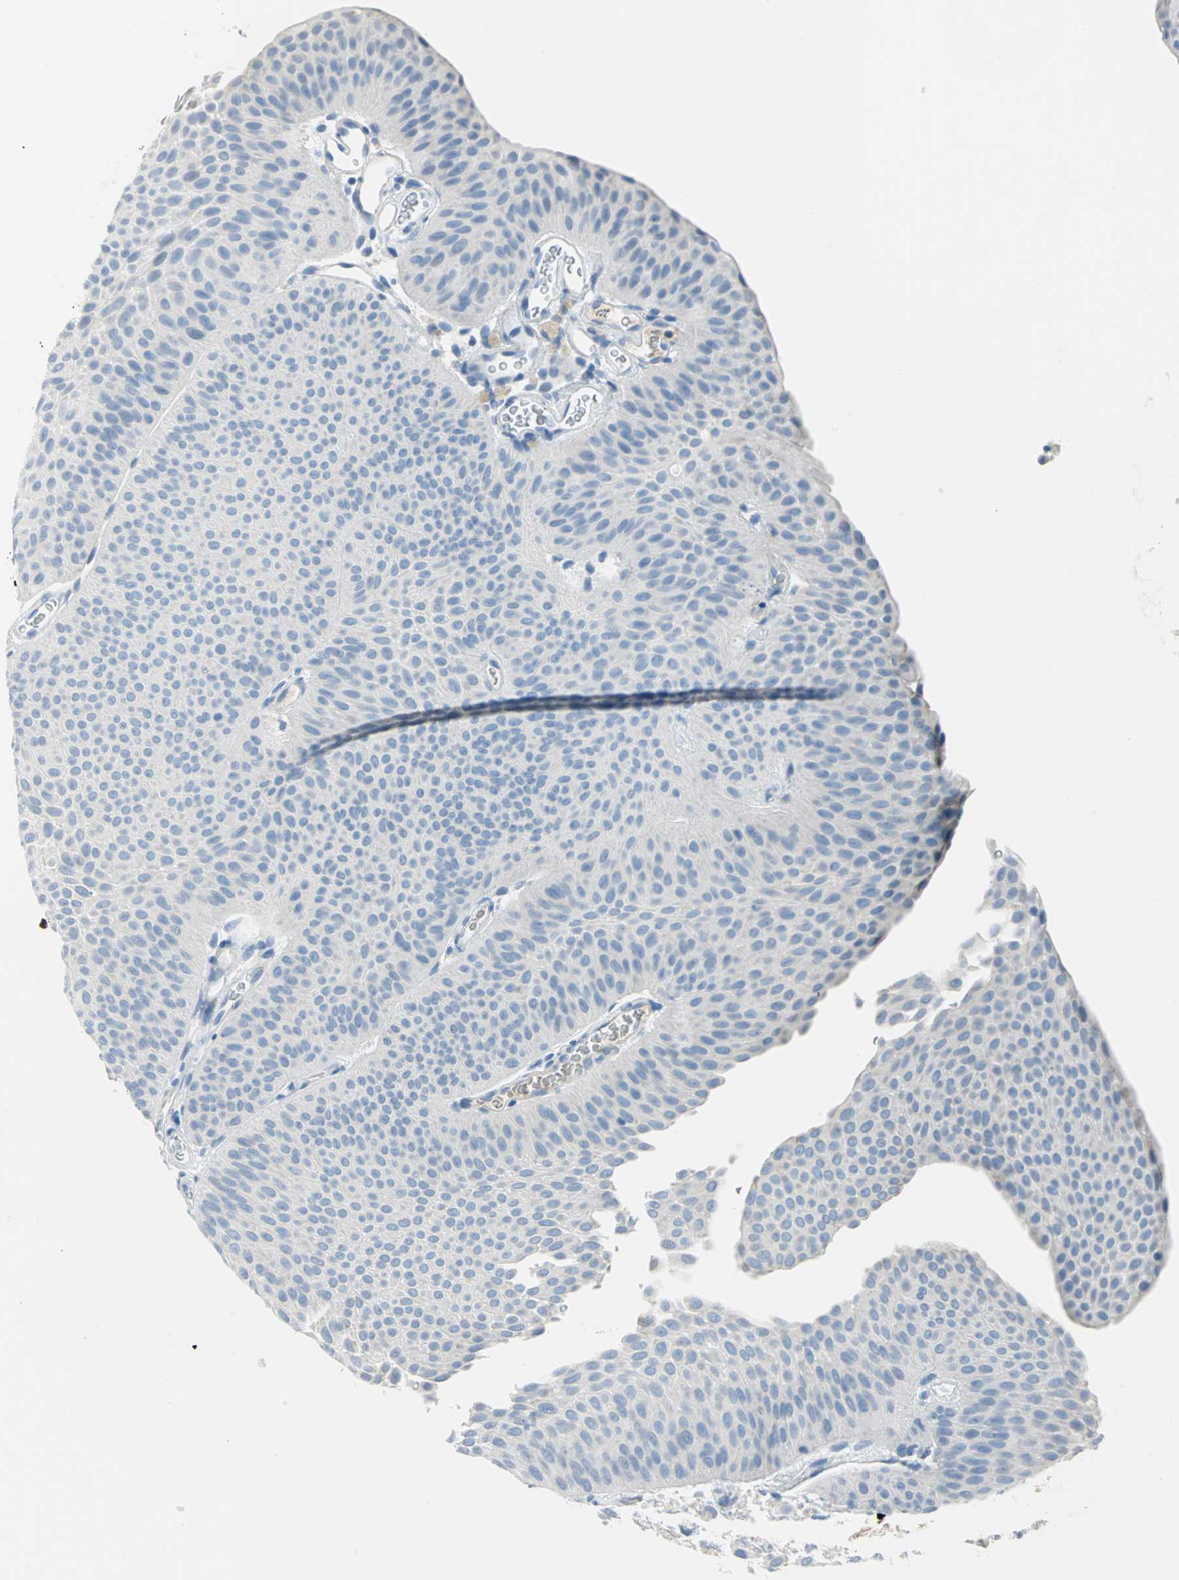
{"staining": {"intensity": "negative", "quantity": "none", "location": "none"}, "tissue": "urothelial cancer", "cell_type": "Tumor cells", "image_type": "cancer", "snomed": [{"axis": "morphology", "description": "Urothelial carcinoma, Low grade"}, {"axis": "topography", "description": "Urinary bladder"}], "caption": "Immunohistochemistry (IHC) of human urothelial cancer exhibits no positivity in tumor cells.", "gene": "ALOX15", "patient": {"sex": "female", "age": 60}}